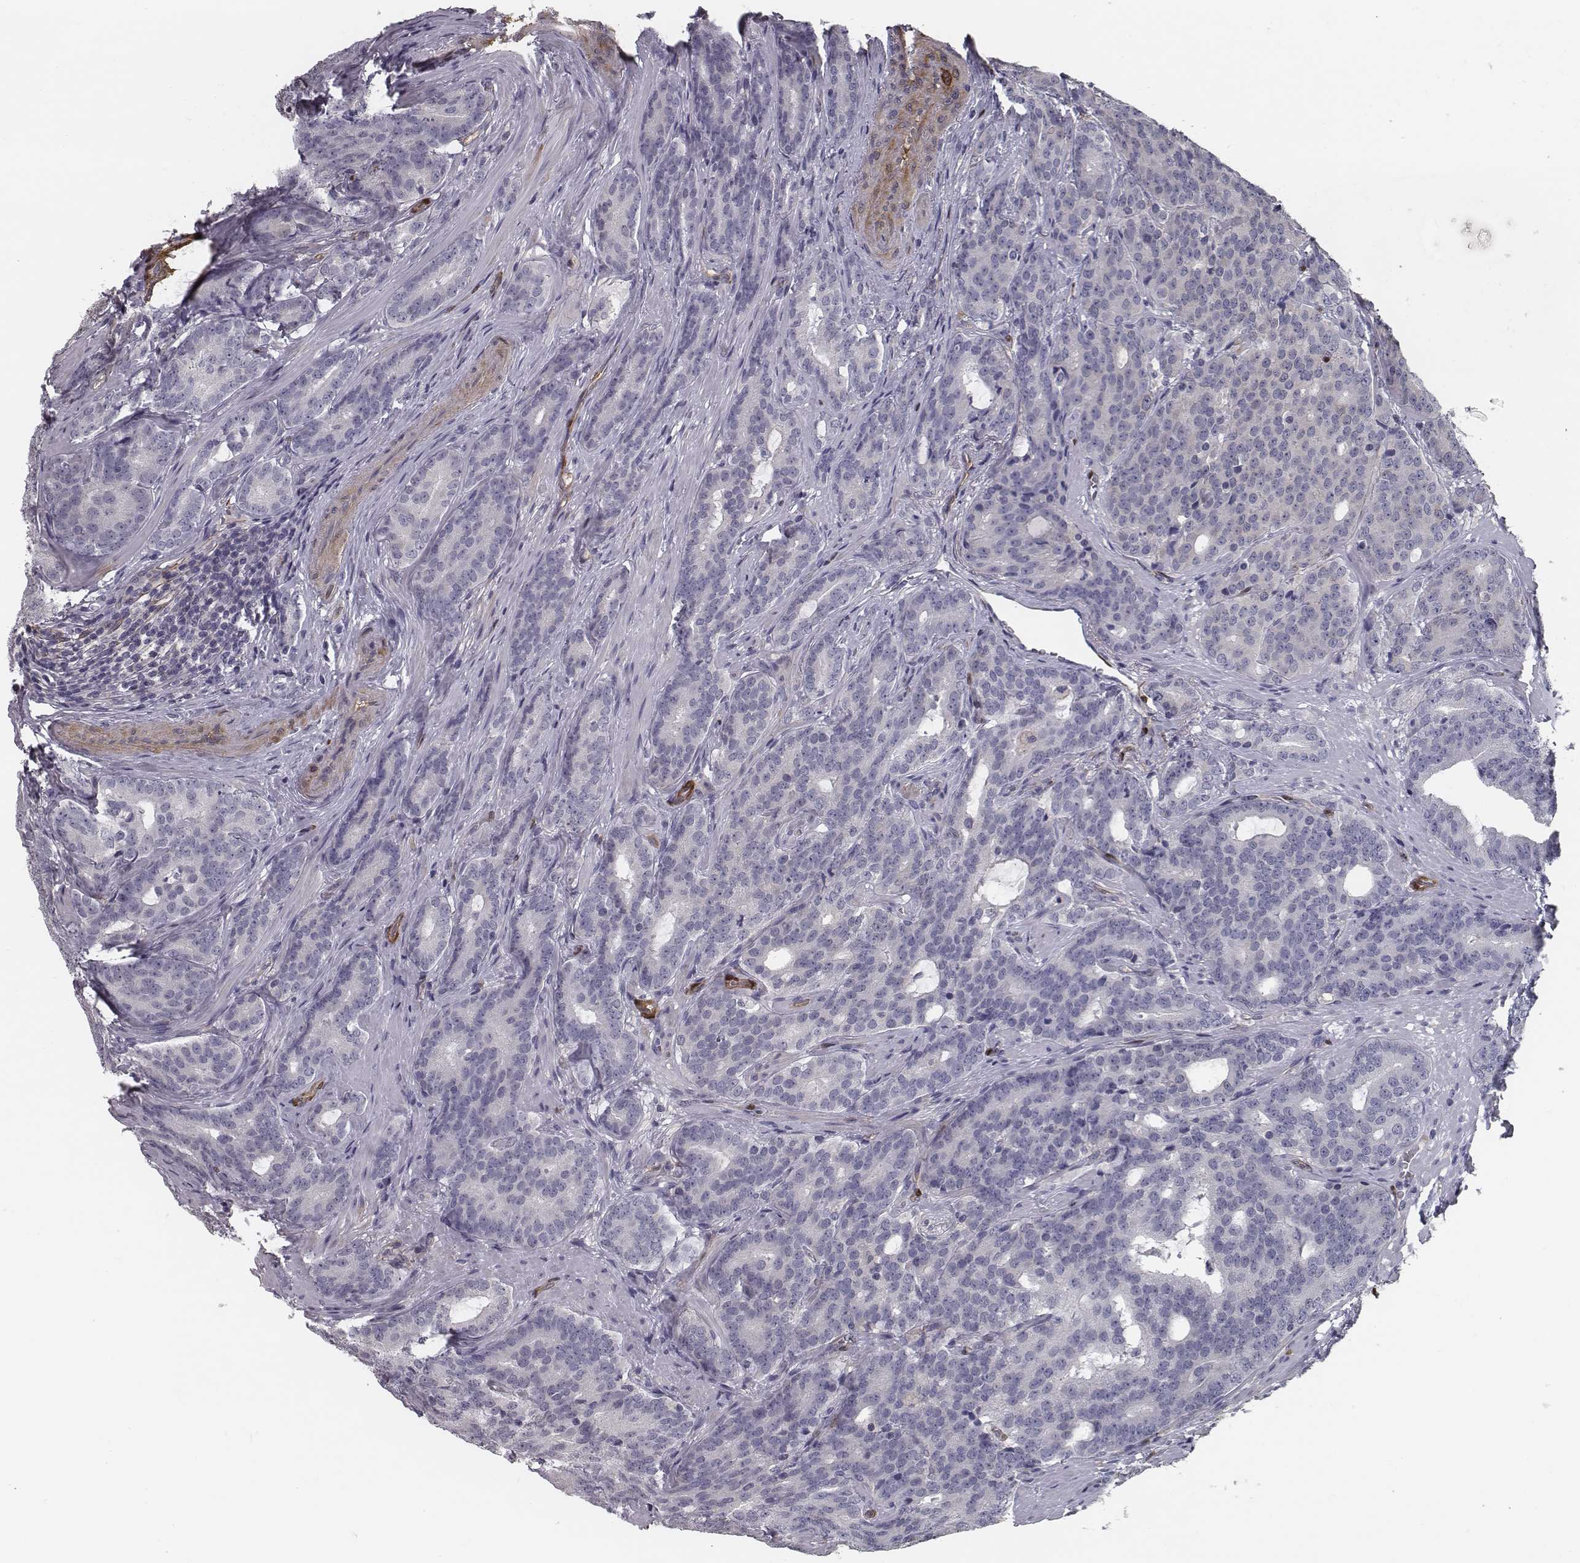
{"staining": {"intensity": "negative", "quantity": "none", "location": "none"}, "tissue": "prostate cancer", "cell_type": "Tumor cells", "image_type": "cancer", "snomed": [{"axis": "morphology", "description": "Adenocarcinoma, NOS"}, {"axis": "topography", "description": "Prostate"}], "caption": "This is an IHC histopathology image of prostate cancer. There is no positivity in tumor cells.", "gene": "ISYNA1", "patient": {"sex": "male", "age": 71}}